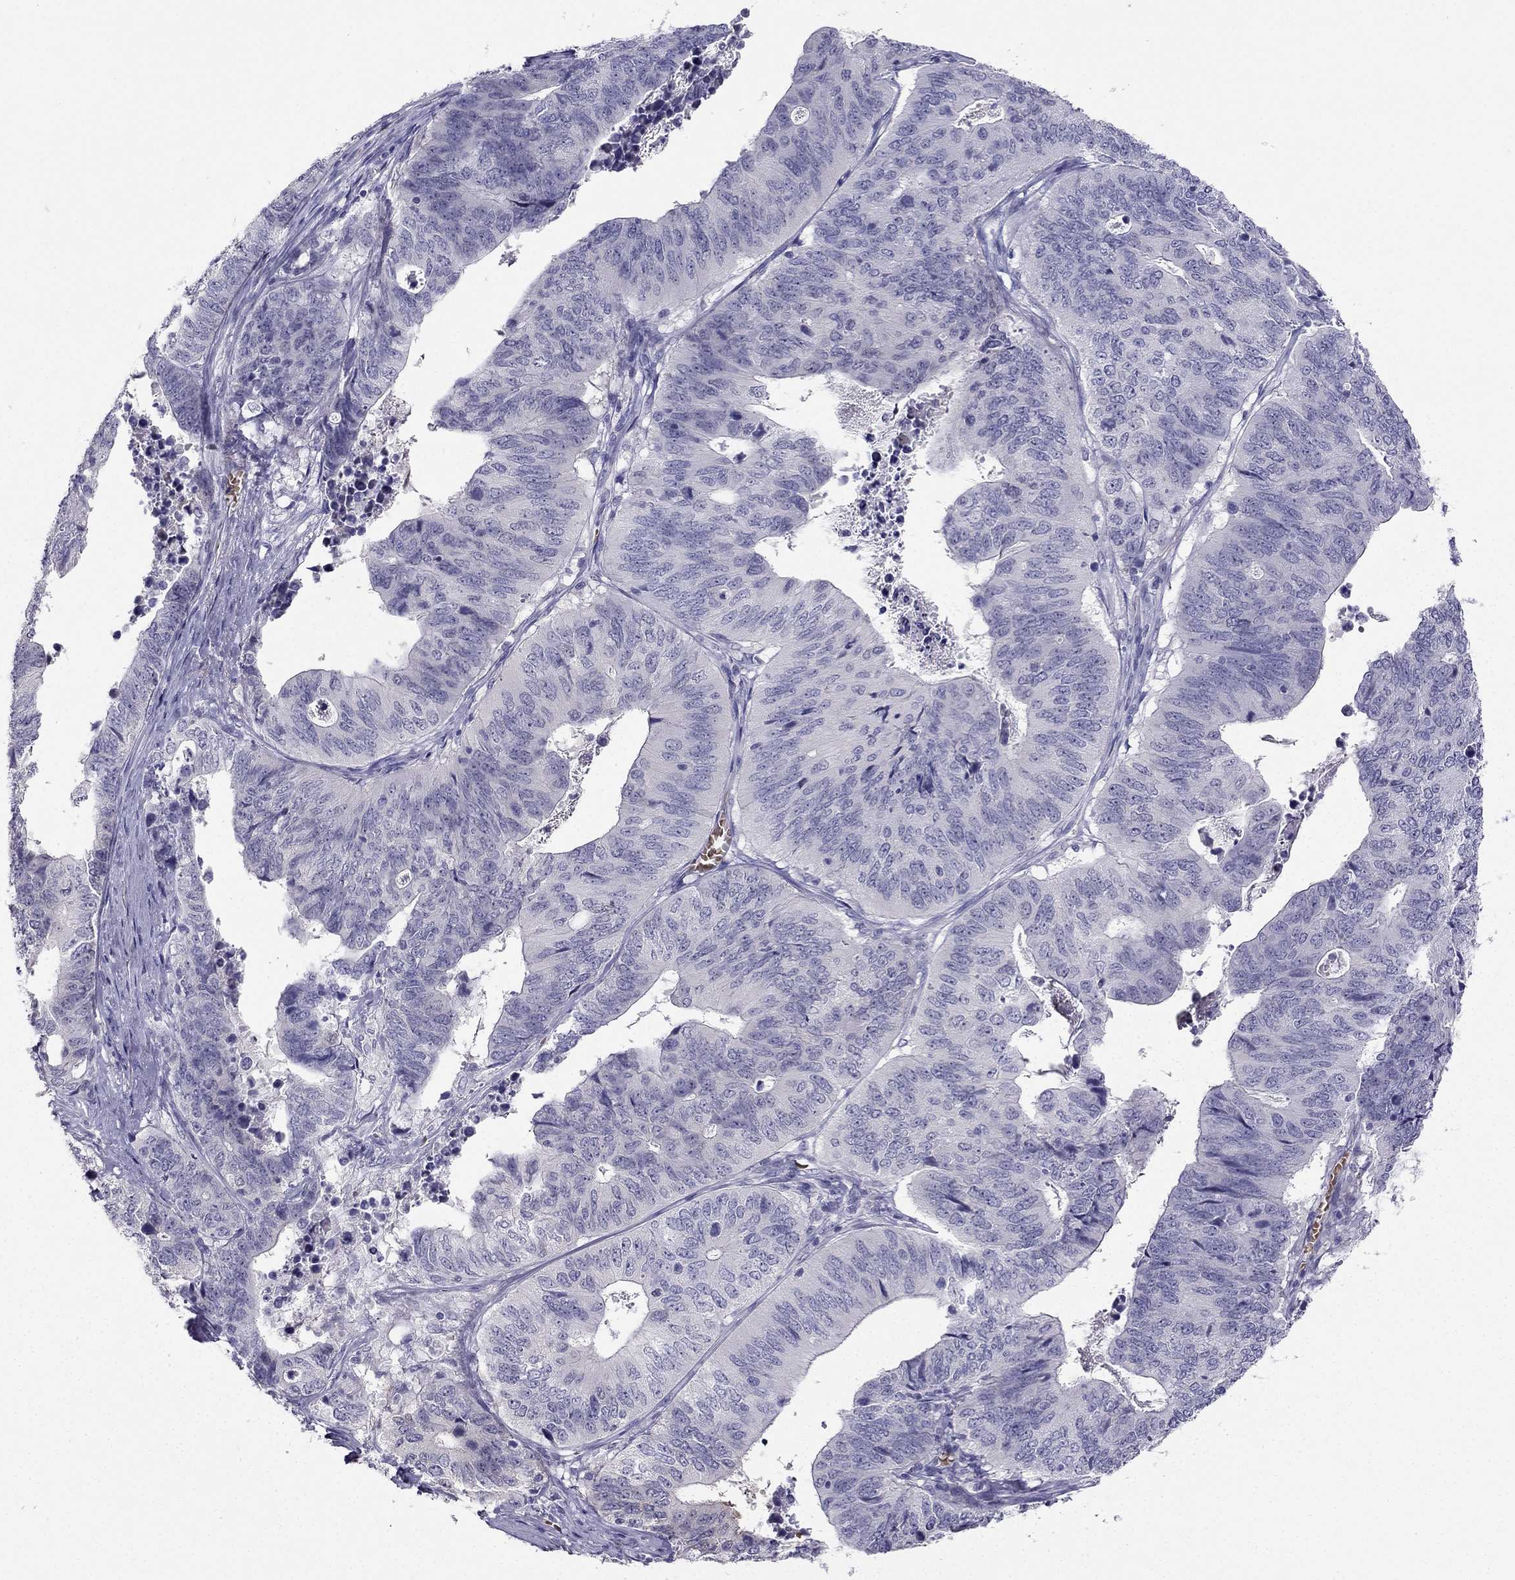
{"staining": {"intensity": "negative", "quantity": "none", "location": "none"}, "tissue": "stomach cancer", "cell_type": "Tumor cells", "image_type": "cancer", "snomed": [{"axis": "morphology", "description": "Adenocarcinoma, NOS"}, {"axis": "topography", "description": "Stomach, upper"}], "caption": "Immunohistochemical staining of stomach adenocarcinoma reveals no significant positivity in tumor cells. Nuclei are stained in blue.", "gene": "RSPH14", "patient": {"sex": "female", "age": 67}}